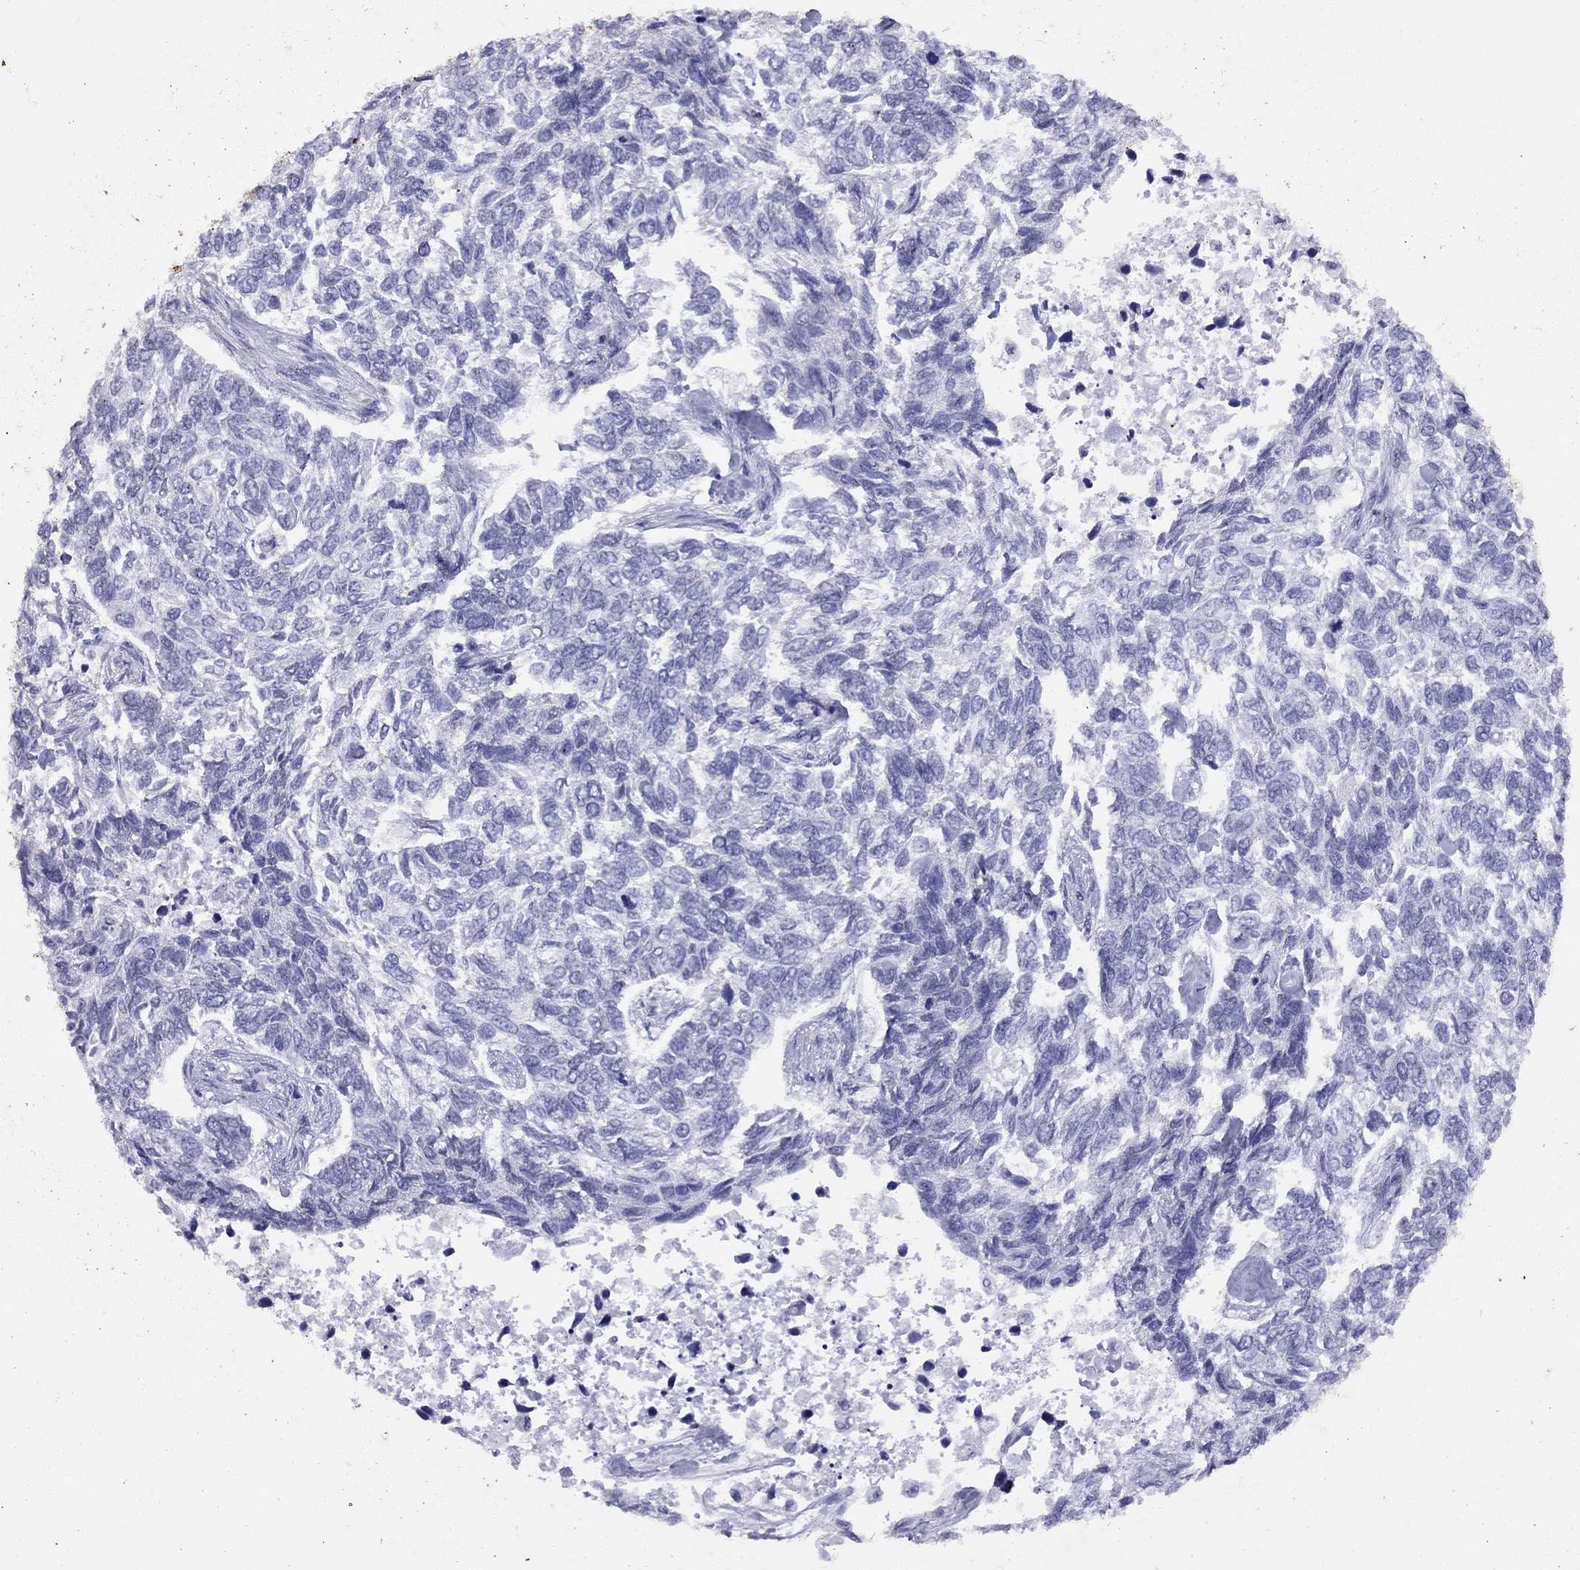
{"staining": {"intensity": "negative", "quantity": "none", "location": "none"}, "tissue": "skin cancer", "cell_type": "Tumor cells", "image_type": "cancer", "snomed": [{"axis": "morphology", "description": "Basal cell carcinoma"}, {"axis": "topography", "description": "Skin"}], "caption": "Tumor cells are negative for protein expression in human skin cancer.", "gene": "LYAR", "patient": {"sex": "female", "age": 65}}